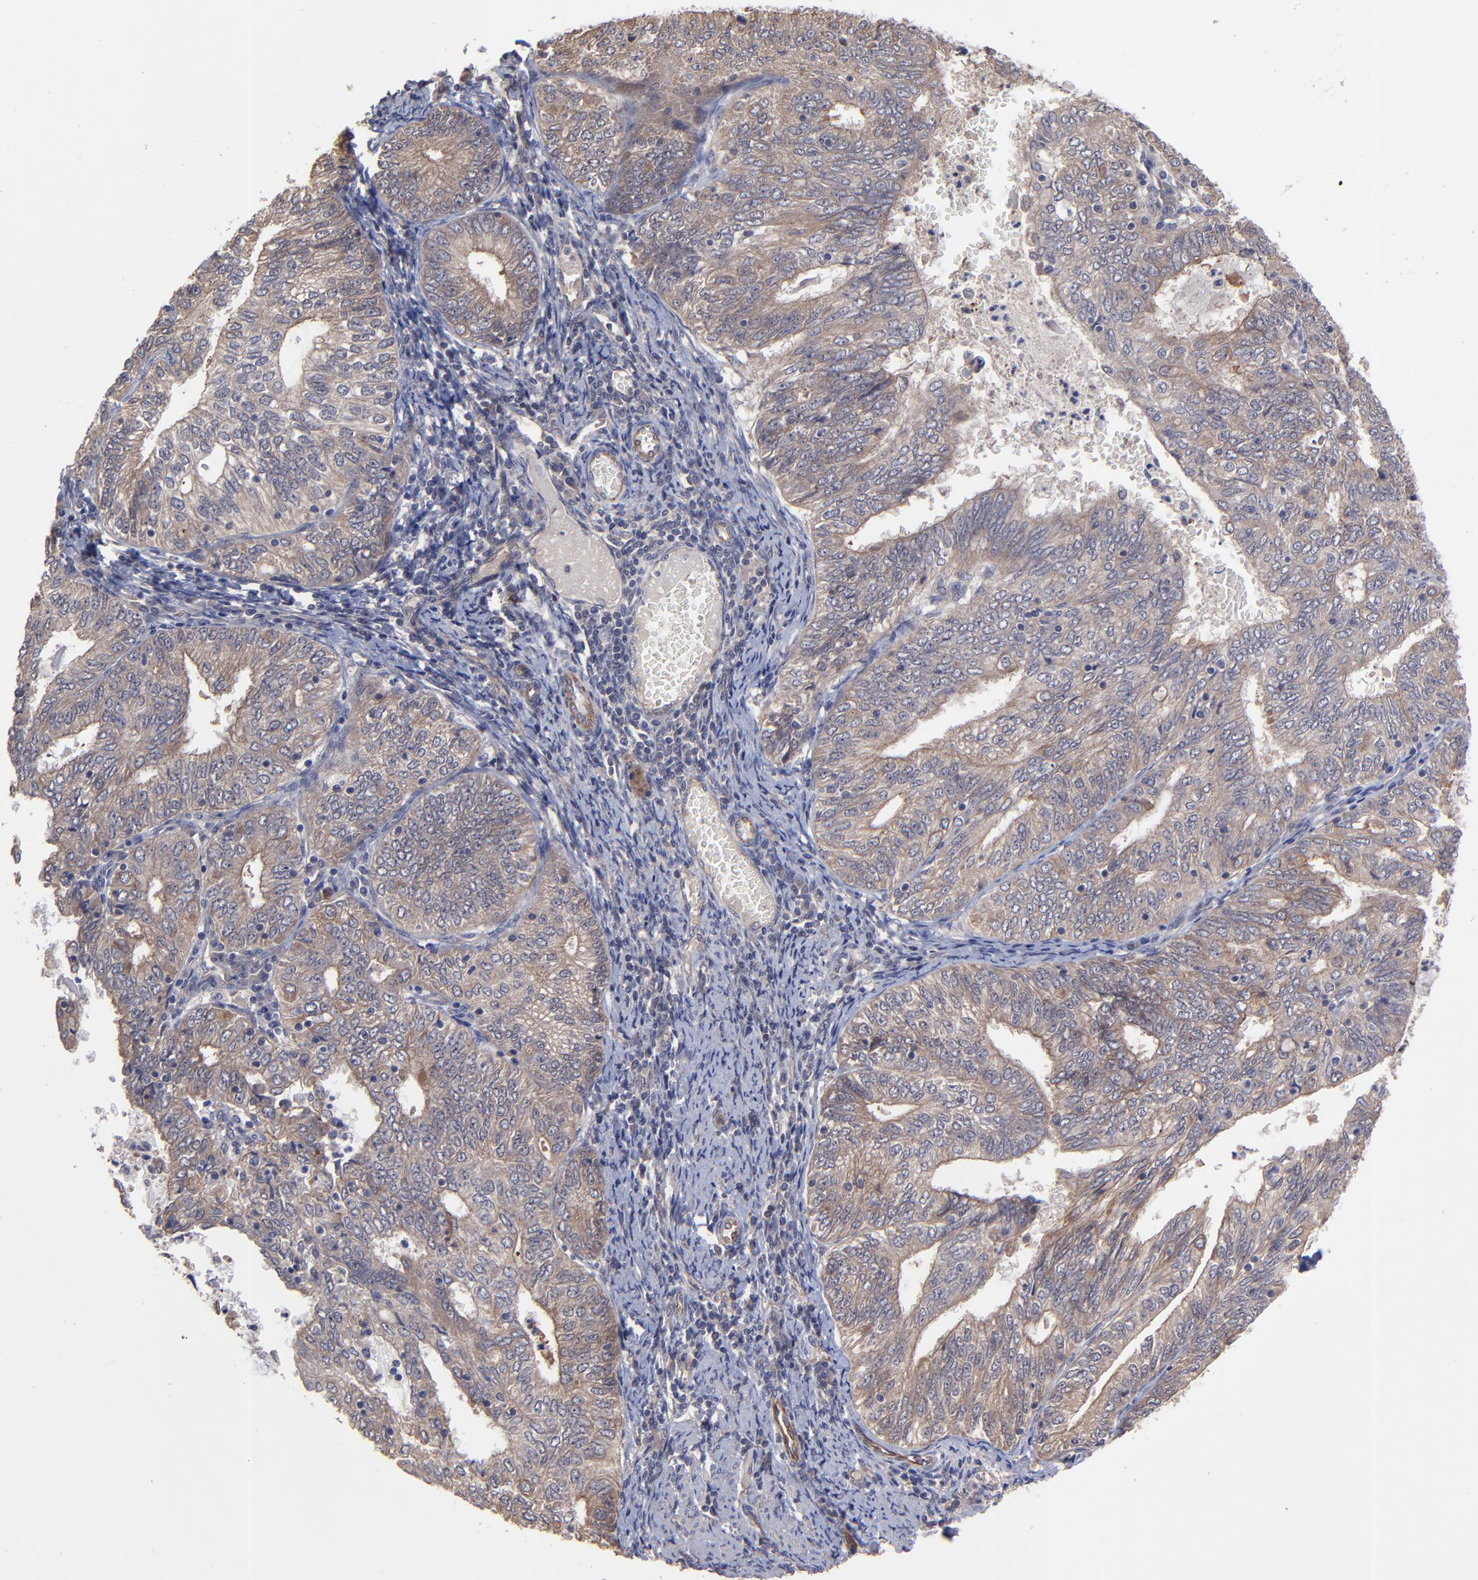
{"staining": {"intensity": "moderate", "quantity": "25%-75%", "location": "cytoplasmic/membranous"}, "tissue": "endometrial cancer", "cell_type": "Tumor cells", "image_type": "cancer", "snomed": [{"axis": "morphology", "description": "Adenocarcinoma, NOS"}, {"axis": "topography", "description": "Endometrium"}], "caption": "IHC histopathology image of endometrial adenocarcinoma stained for a protein (brown), which reveals medium levels of moderate cytoplasmic/membranous staining in about 25%-75% of tumor cells.", "gene": "ZNF780B", "patient": {"sex": "female", "age": 69}}